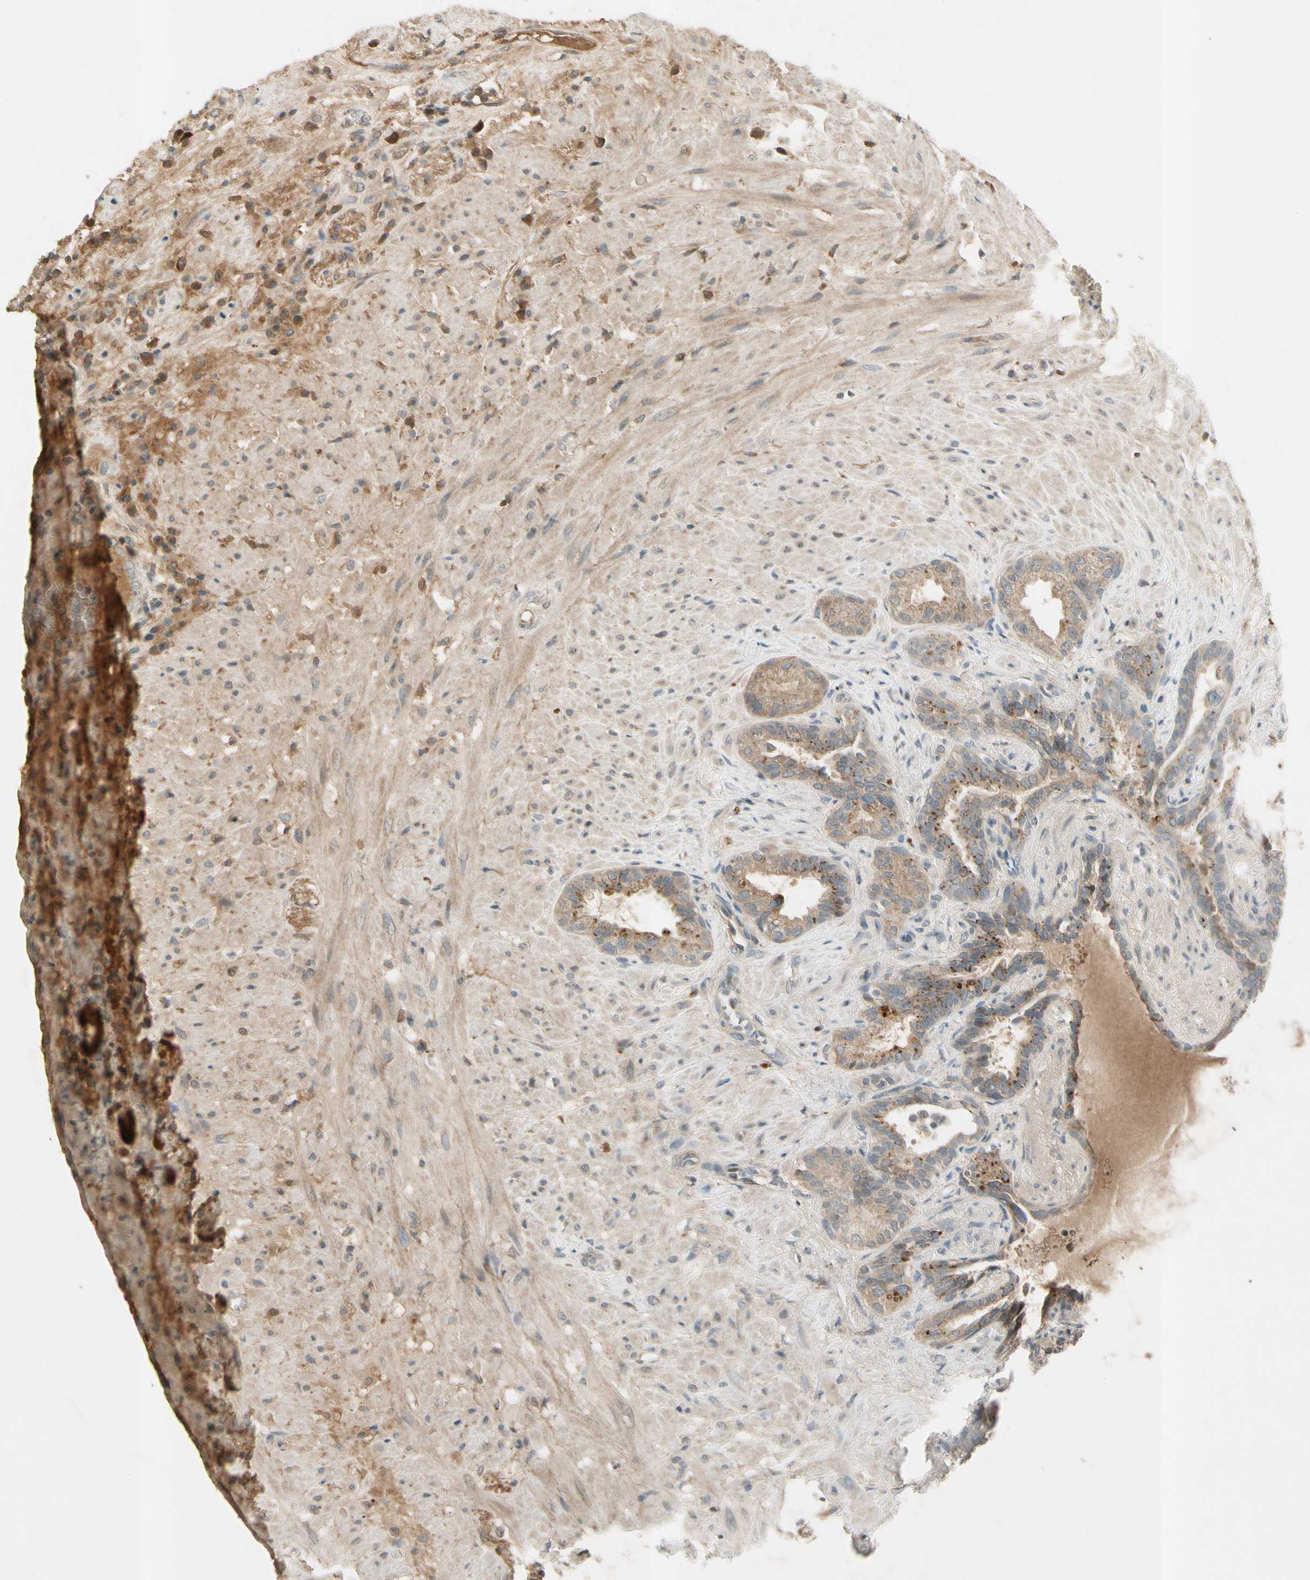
{"staining": {"intensity": "strong", "quantity": "25%-75%", "location": "cytoplasmic/membranous"}, "tissue": "seminal vesicle", "cell_type": "Glandular cells", "image_type": "normal", "snomed": [{"axis": "morphology", "description": "Normal tissue, NOS"}, {"axis": "topography", "description": "Seminal veicle"}], "caption": "Protein staining of unremarkable seminal vesicle reveals strong cytoplasmic/membranous staining in about 25%-75% of glandular cells. The protein of interest is shown in brown color, while the nuclei are stained blue.", "gene": "ICAM5", "patient": {"sex": "male", "age": 61}}